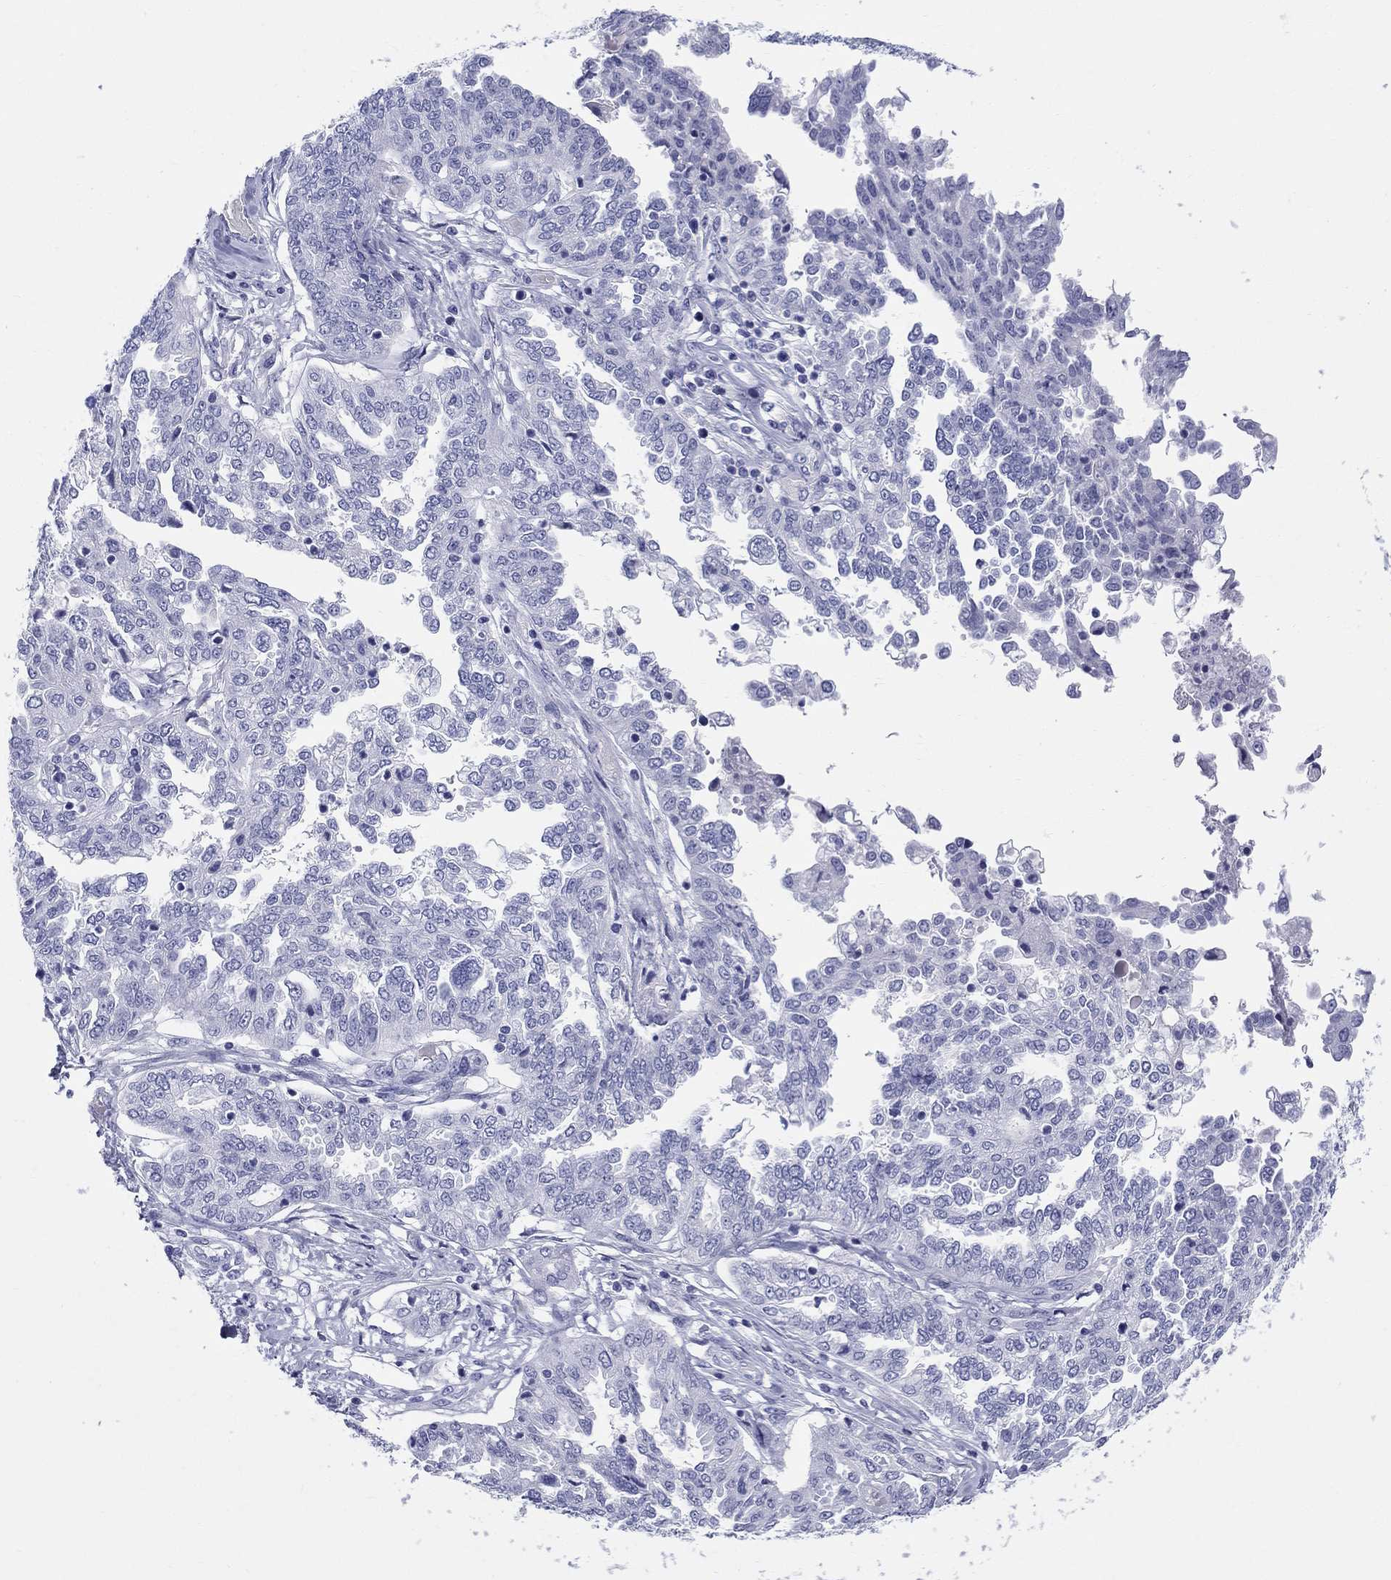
{"staining": {"intensity": "negative", "quantity": "none", "location": "none"}, "tissue": "ovarian cancer", "cell_type": "Tumor cells", "image_type": "cancer", "snomed": [{"axis": "morphology", "description": "Cystadenocarcinoma, serous, NOS"}, {"axis": "topography", "description": "Ovary"}], "caption": "Micrograph shows no significant protein expression in tumor cells of ovarian cancer. (Brightfield microscopy of DAB immunohistochemistry at high magnification).", "gene": "LAMP5", "patient": {"sex": "female", "age": 67}}